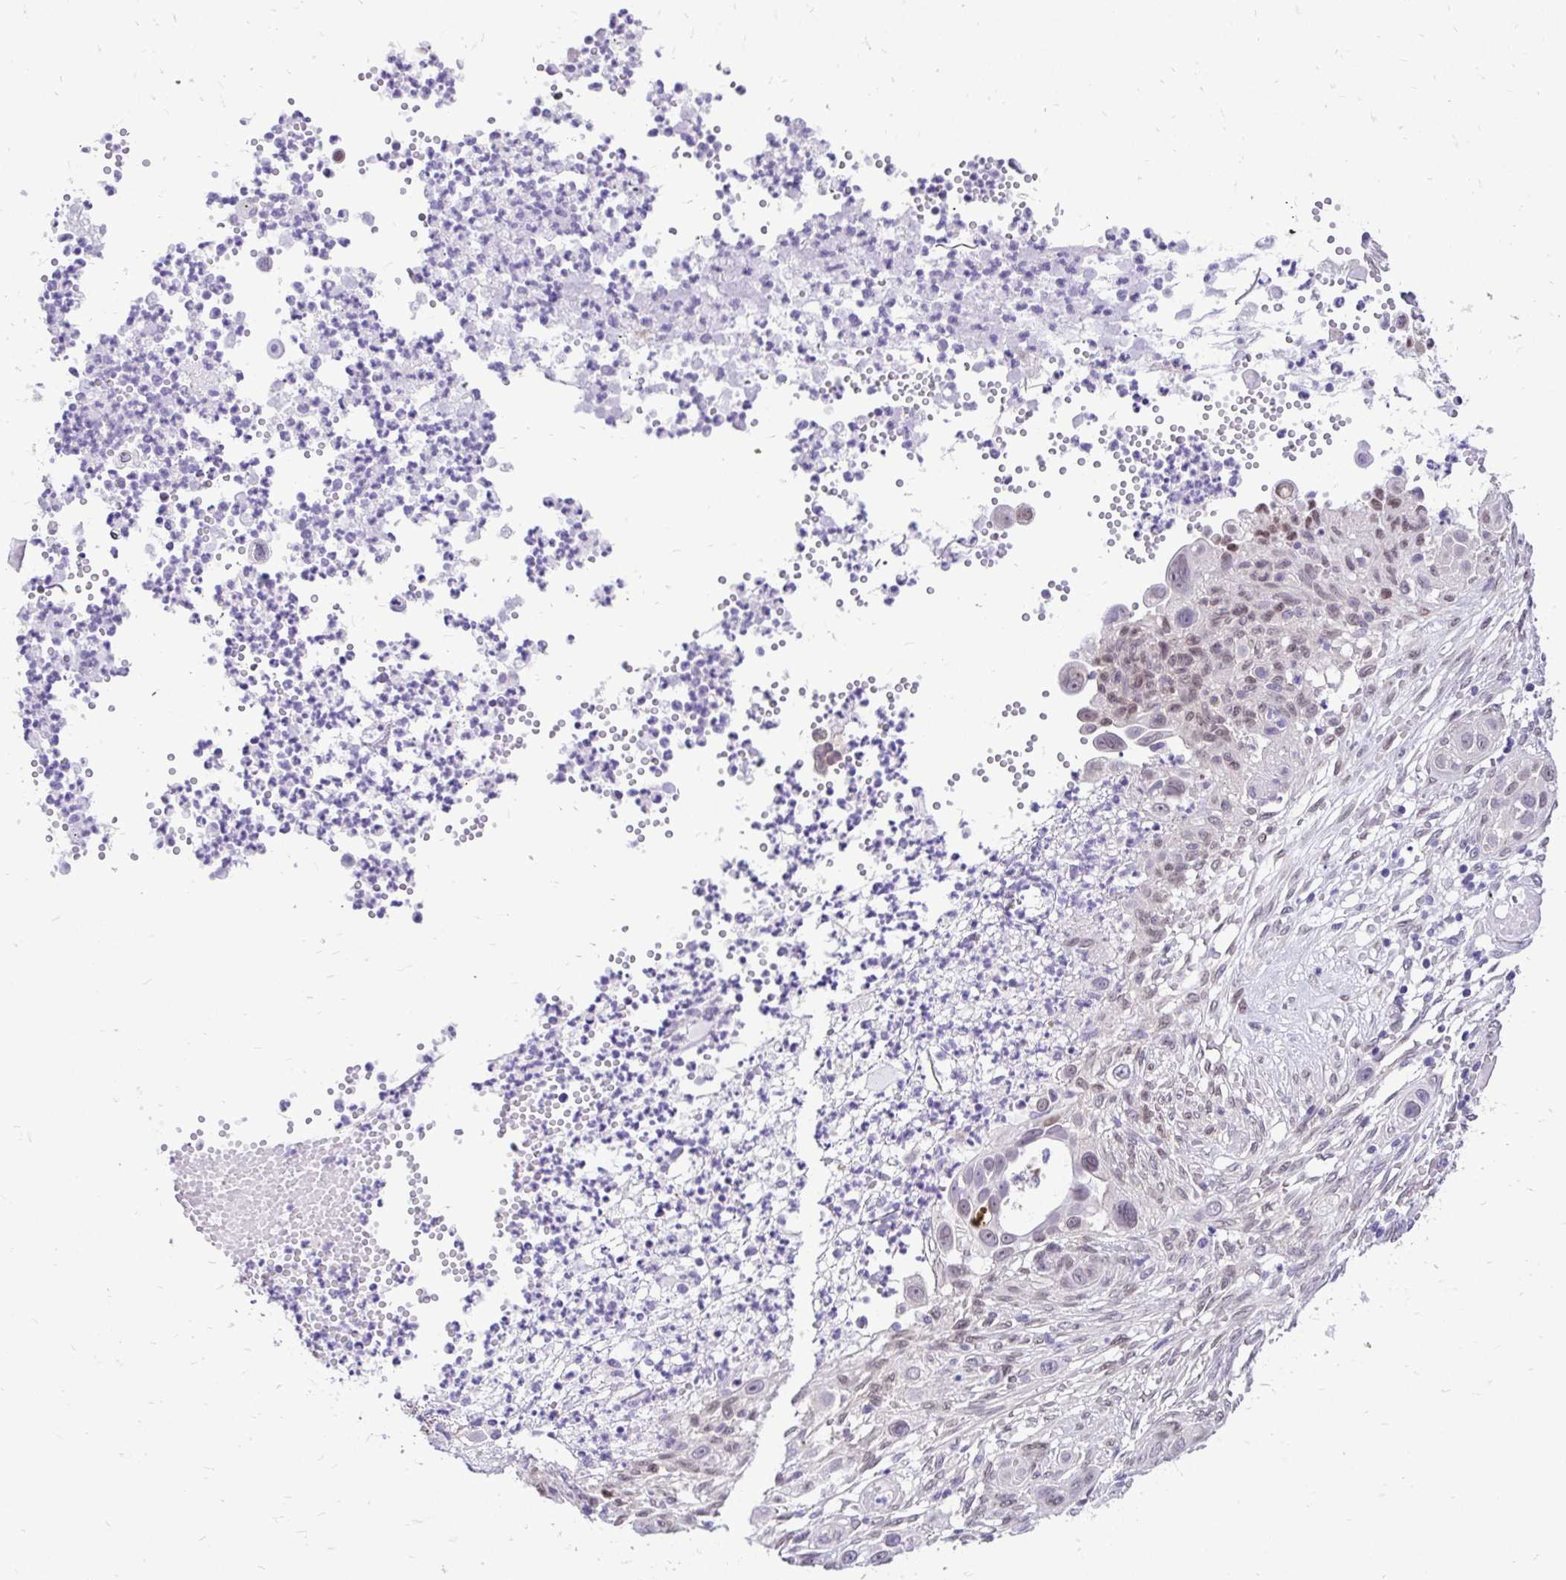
{"staining": {"intensity": "moderate", "quantity": "<25%", "location": "cytoplasmic/membranous,nuclear"}, "tissue": "skin cancer", "cell_type": "Tumor cells", "image_type": "cancer", "snomed": [{"axis": "morphology", "description": "Squamous cell carcinoma, NOS"}, {"axis": "topography", "description": "Skin"}], "caption": "Skin cancer stained with a brown dye reveals moderate cytoplasmic/membranous and nuclear positive expression in about <25% of tumor cells.", "gene": "BANF1", "patient": {"sex": "female", "age": 69}}